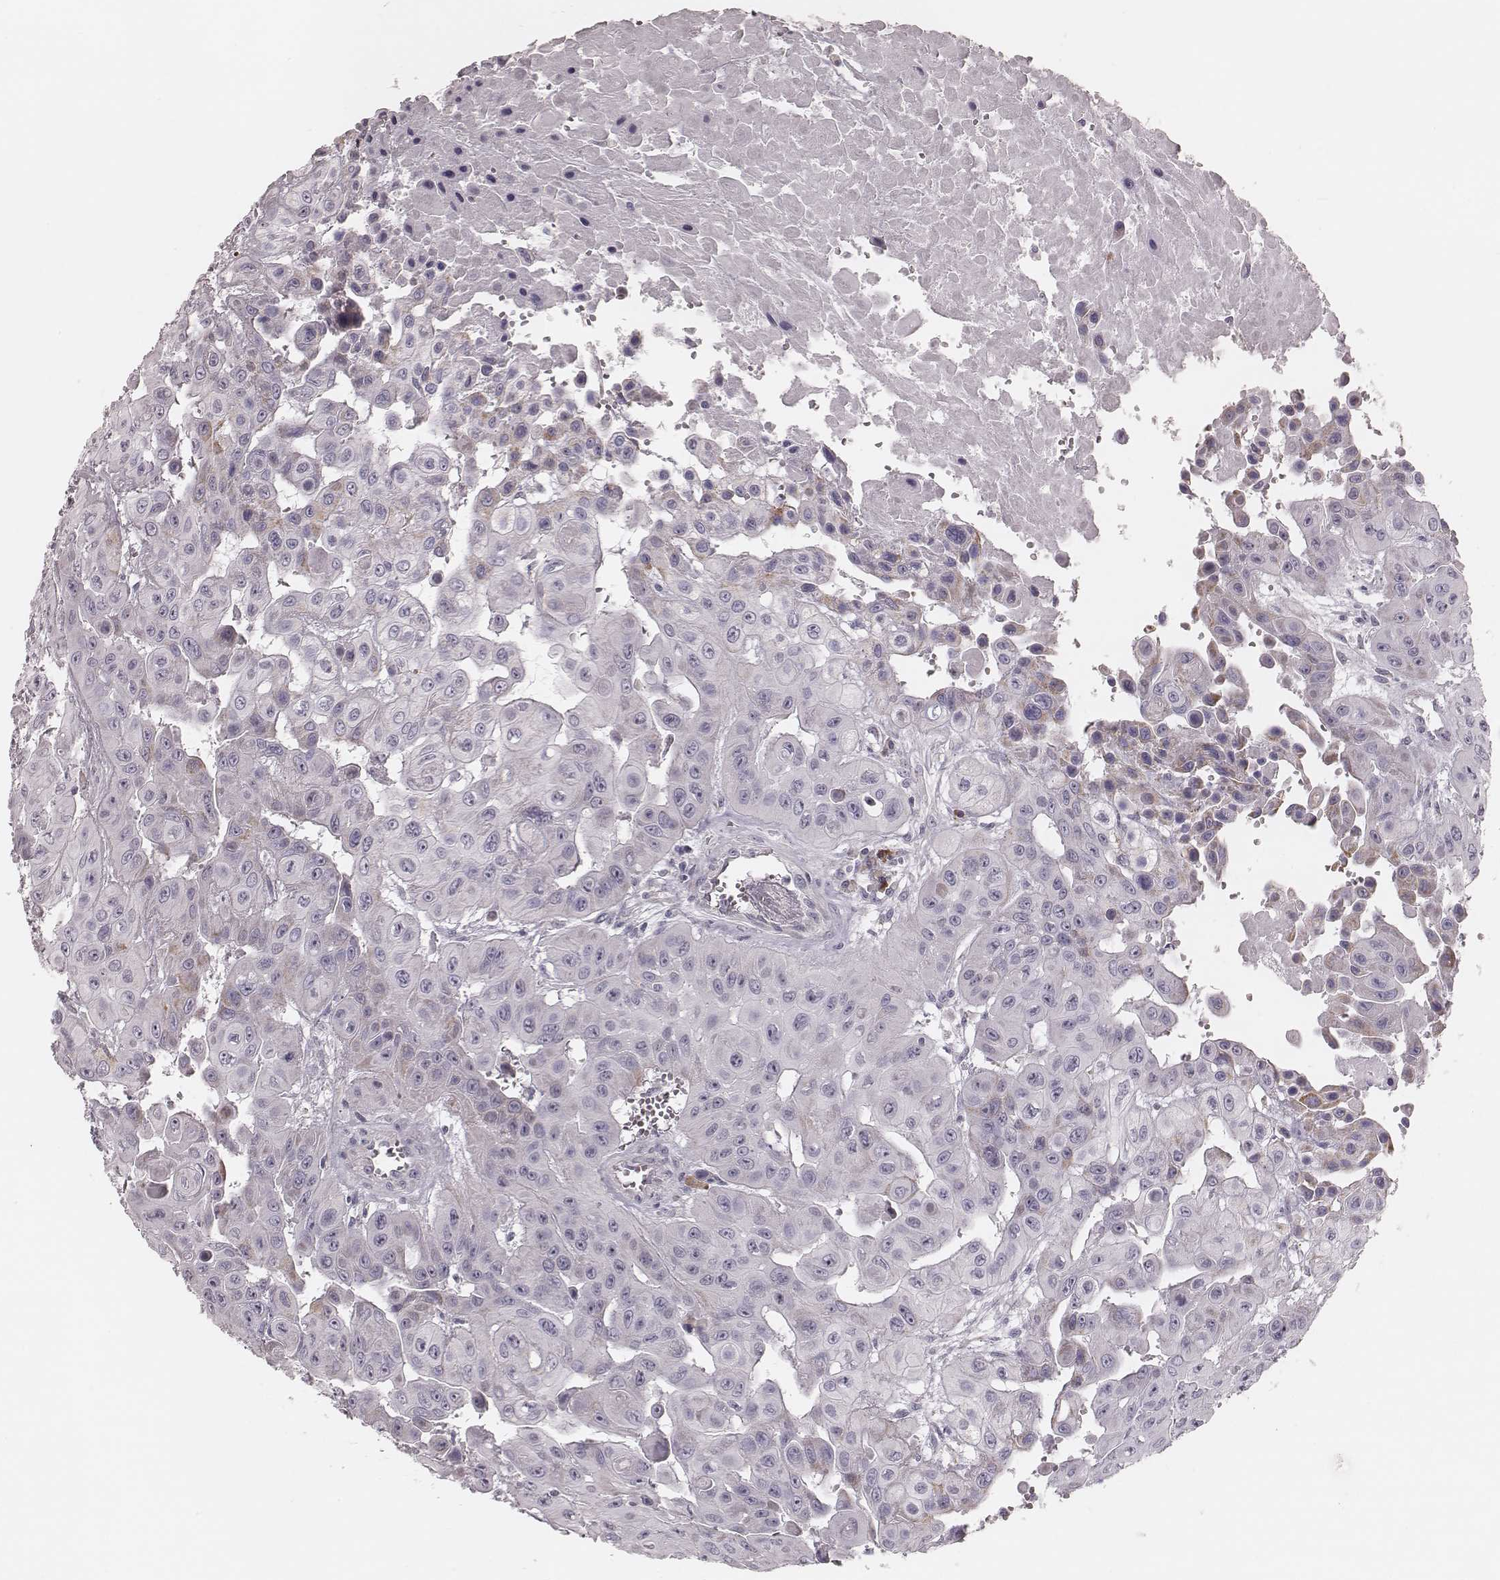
{"staining": {"intensity": "negative", "quantity": "none", "location": "none"}, "tissue": "head and neck cancer", "cell_type": "Tumor cells", "image_type": "cancer", "snomed": [{"axis": "morphology", "description": "Adenocarcinoma, NOS"}, {"axis": "topography", "description": "Head-Neck"}], "caption": "Immunohistochemistry of human head and neck cancer reveals no staining in tumor cells.", "gene": "KIF5C", "patient": {"sex": "male", "age": 73}}